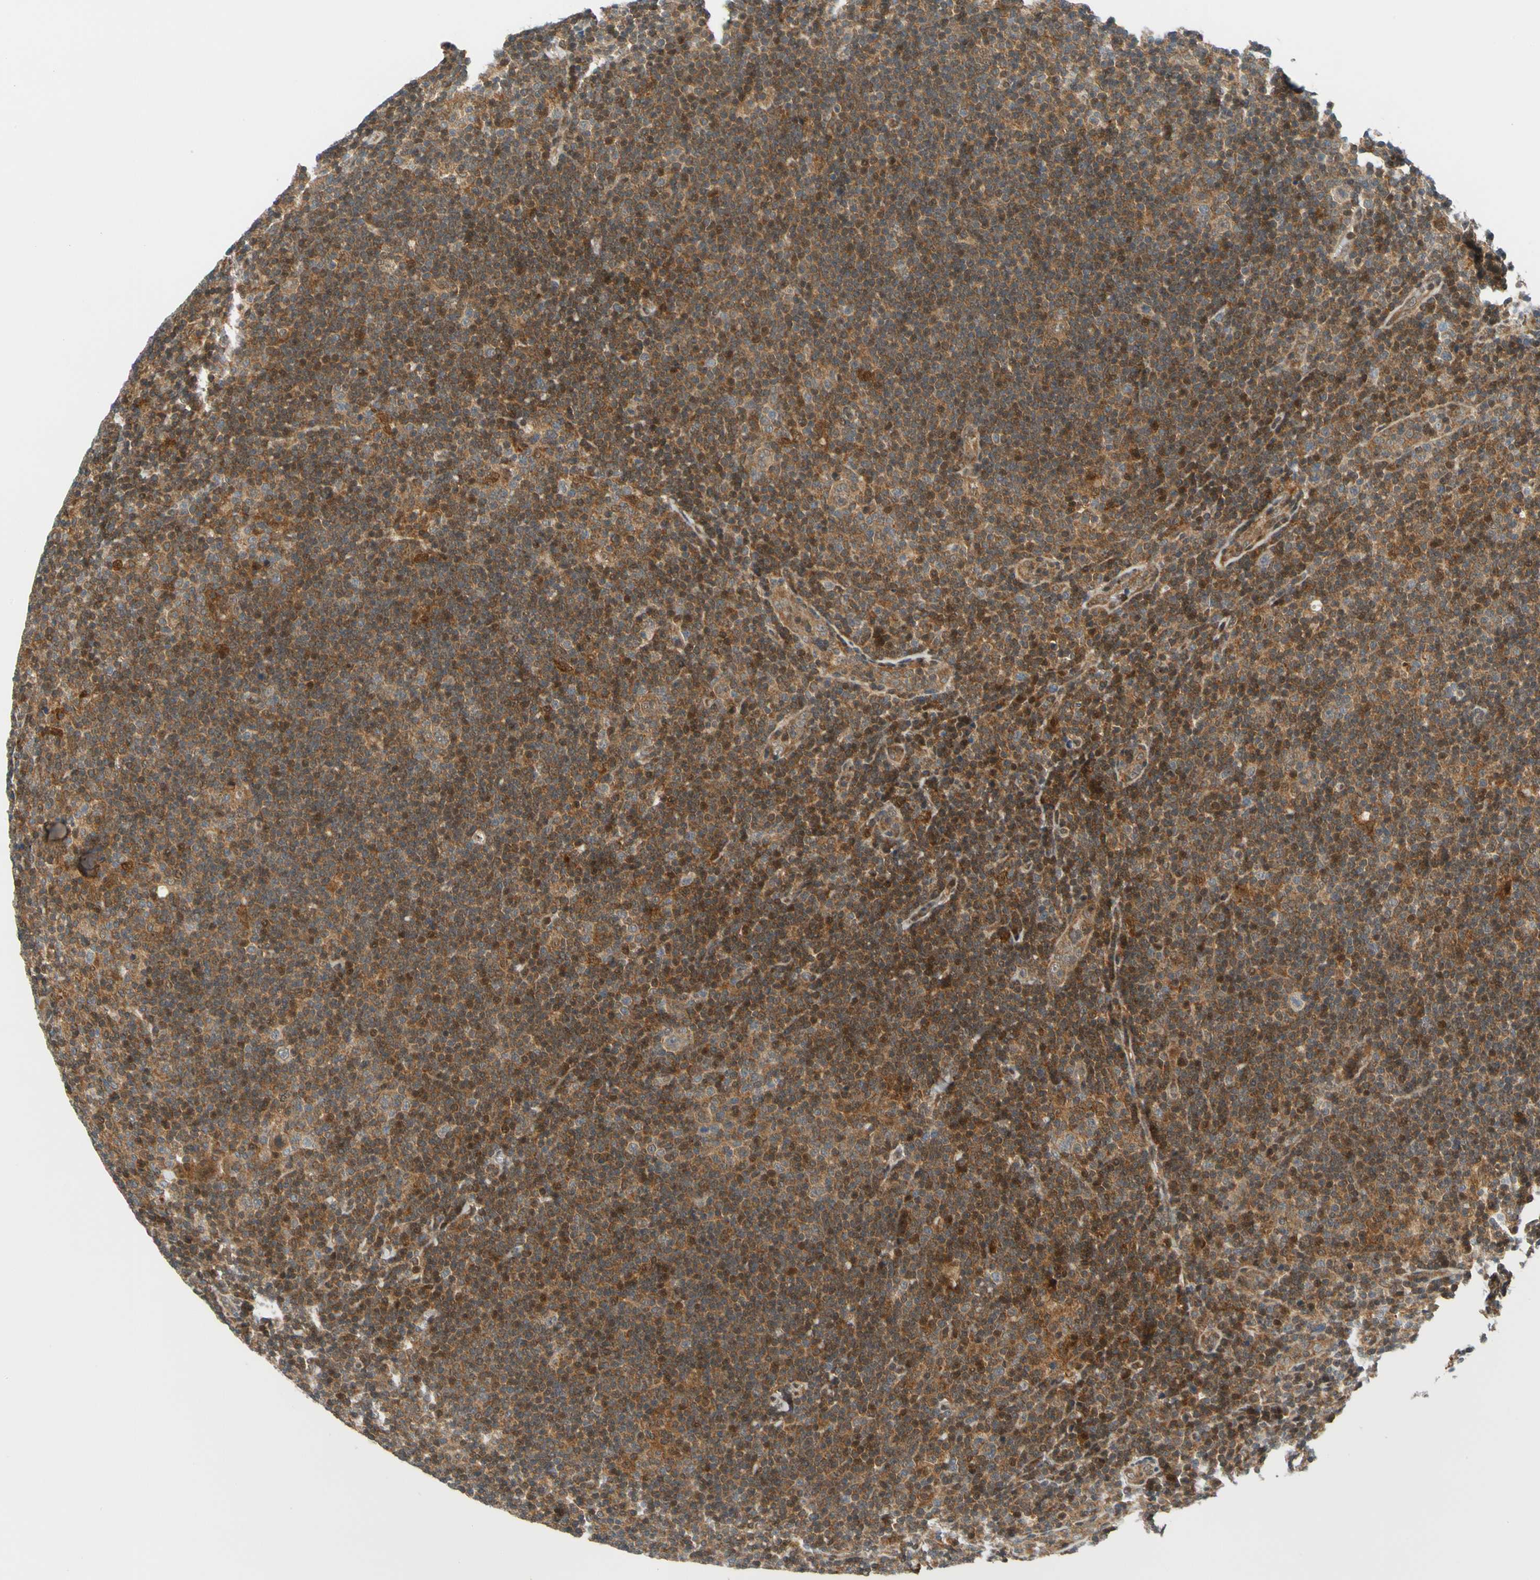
{"staining": {"intensity": "moderate", "quantity": ">75%", "location": "cytoplasmic/membranous"}, "tissue": "lymphoma", "cell_type": "Tumor cells", "image_type": "cancer", "snomed": [{"axis": "morphology", "description": "Hodgkin's disease, NOS"}, {"axis": "topography", "description": "Lymph node"}], "caption": "Human lymphoma stained with a protein marker reveals moderate staining in tumor cells.", "gene": "MAPK9", "patient": {"sex": "female", "age": 57}}